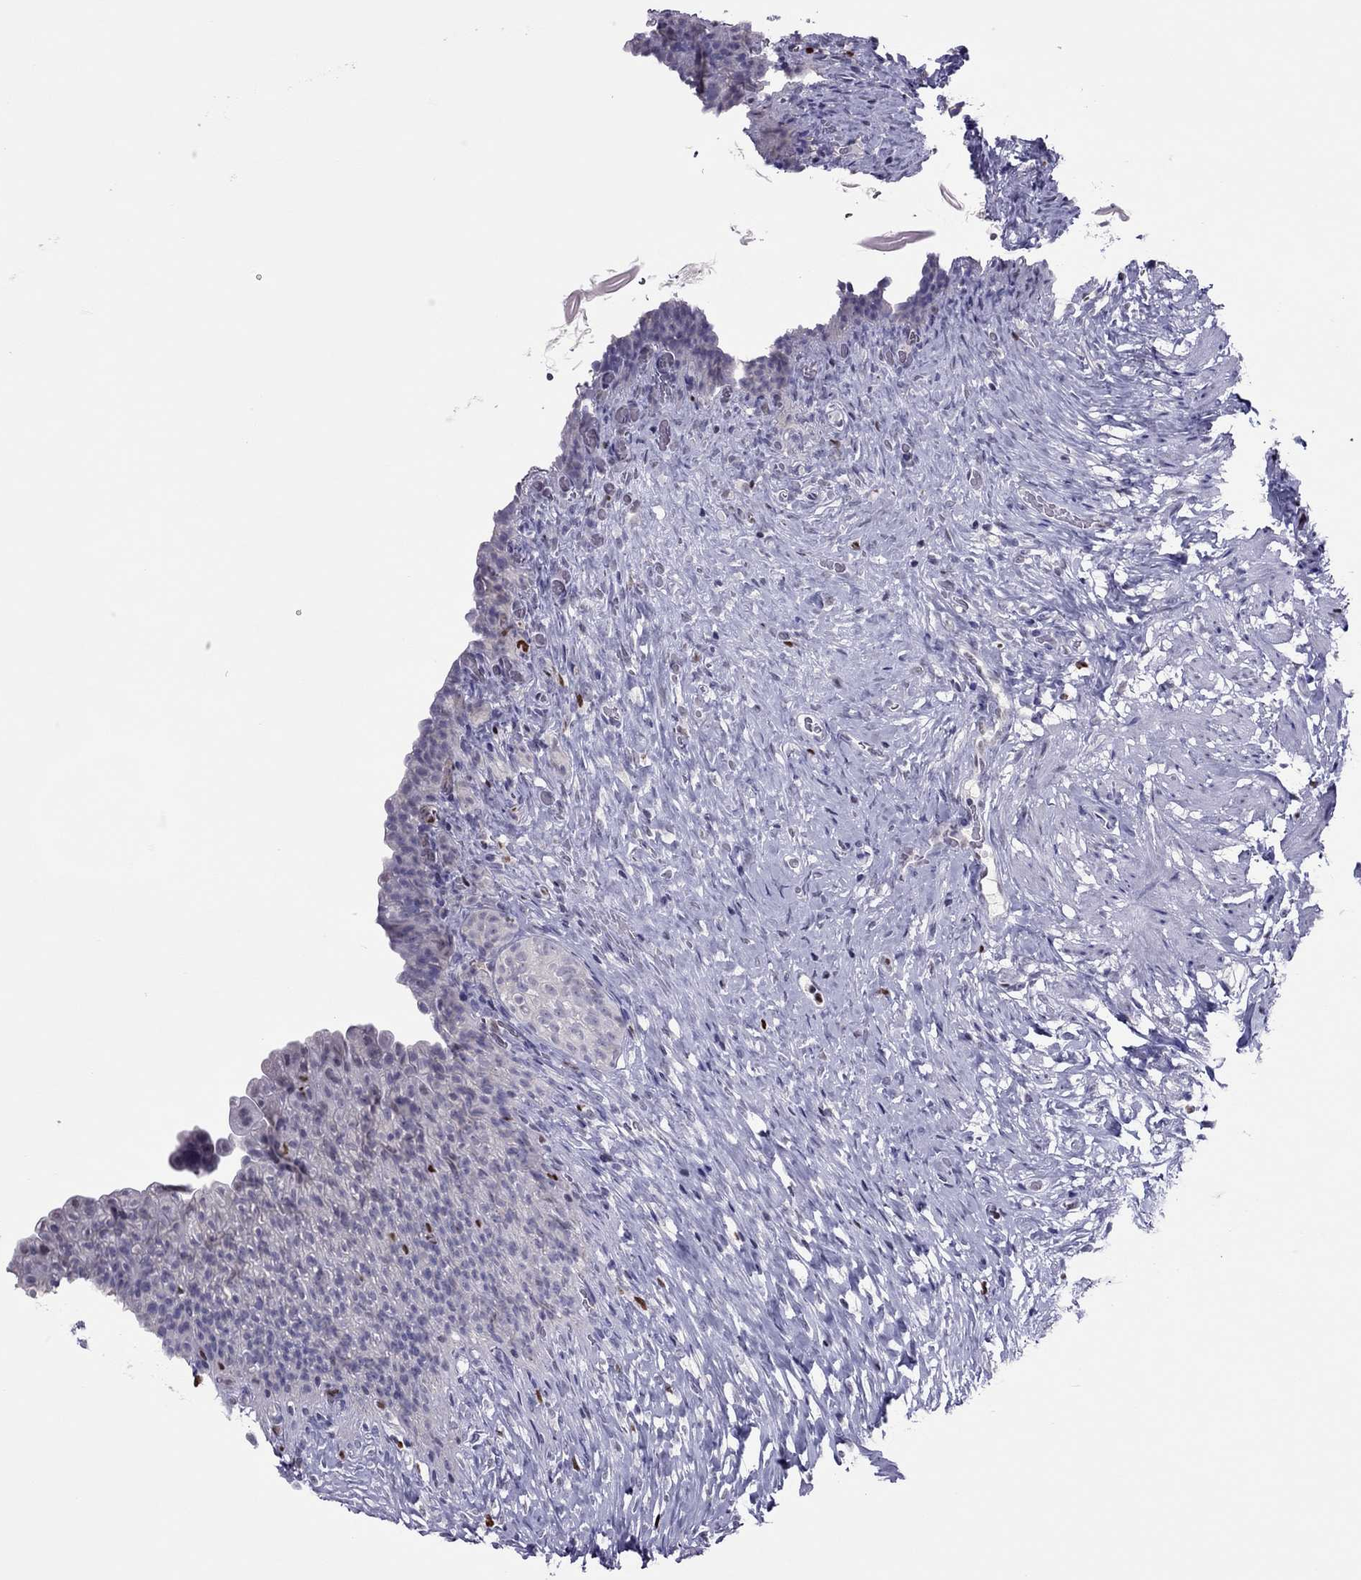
{"staining": {"intensity": "negative", "quantity": "none", "location": "none"}, "tissue": "urinary bladder", "cell_type": "Urothelial cells", "image_type": "normal", "snomed": [{"axis": "morphology", "description": "Normal tissue, NOS"}, {"axis": "topography", "description": "Urinary bladder"}], "caption": "Immunohistochemistry histopathology image of unremarkable urinary bladder: urinary bladder stained with DAB demonstrates no significant protein positivity in urothelial cells. (Stains: DAB IHC with hematoxylin counter stain, Microscopy: brightfield microscopy at high magnification).", "gene": "SPINT3", "patient": {"sex": "male", "age": 76}}